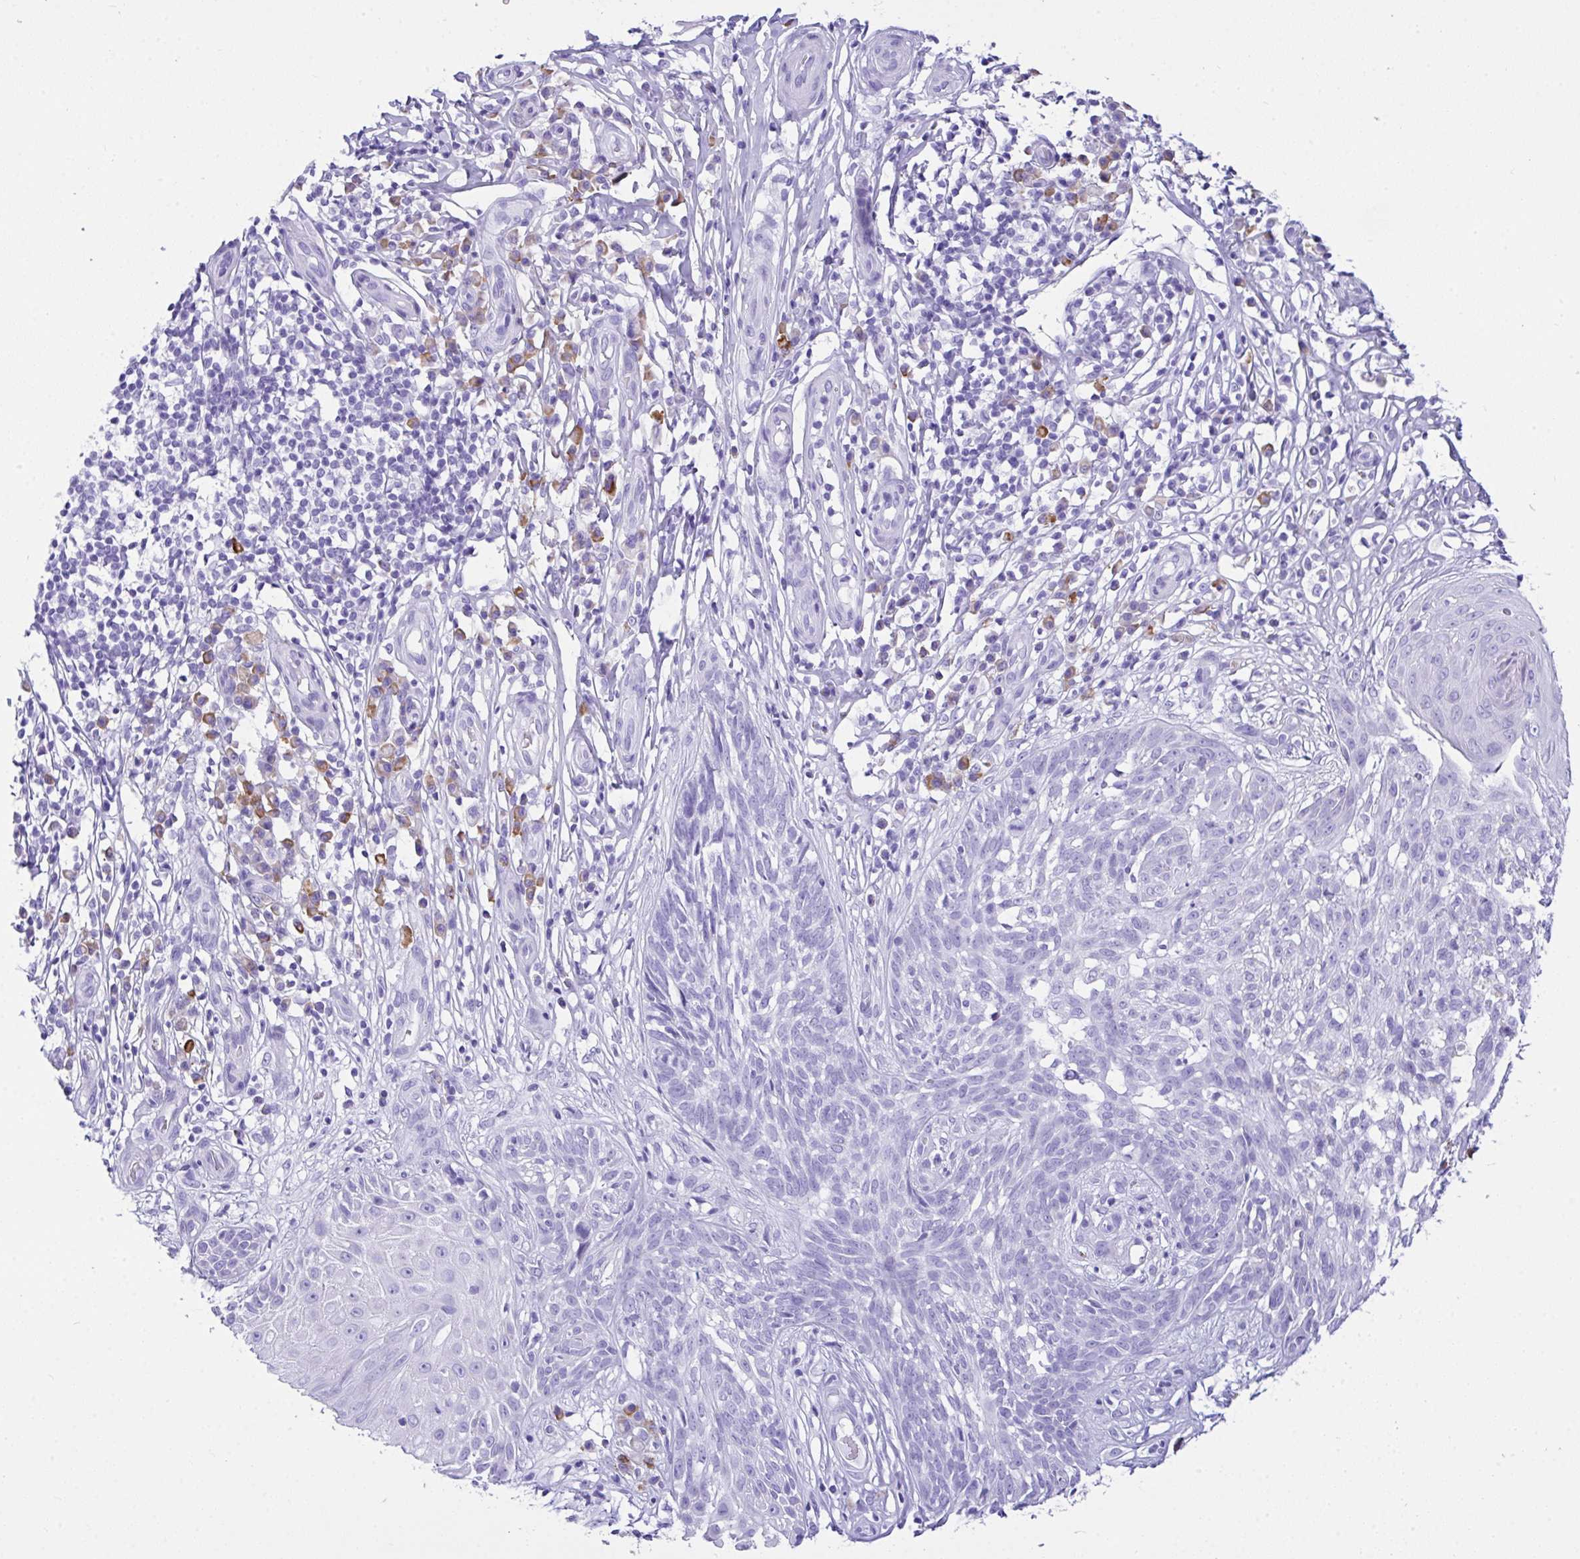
{"staining": {"intensity": "negative", "quantity": "none", "location": "none"}, "tissue": "skin cancer", "cell_type": "Tumor cells", "image_type": "cancer", "snomed": [{"axis": "morphology", "description": "Basal cell carcinoma"}, {"axis": "topography", "description": "Skin"}, {"axis": "topography", "description": "Skin, foot"}], "caption": "This is an IHC histopathology image of skin basal cell carcinoma. There is no expression in tumor cells.", "gene": "BEST4", "patient": {"sex": "female", "age": 86}}